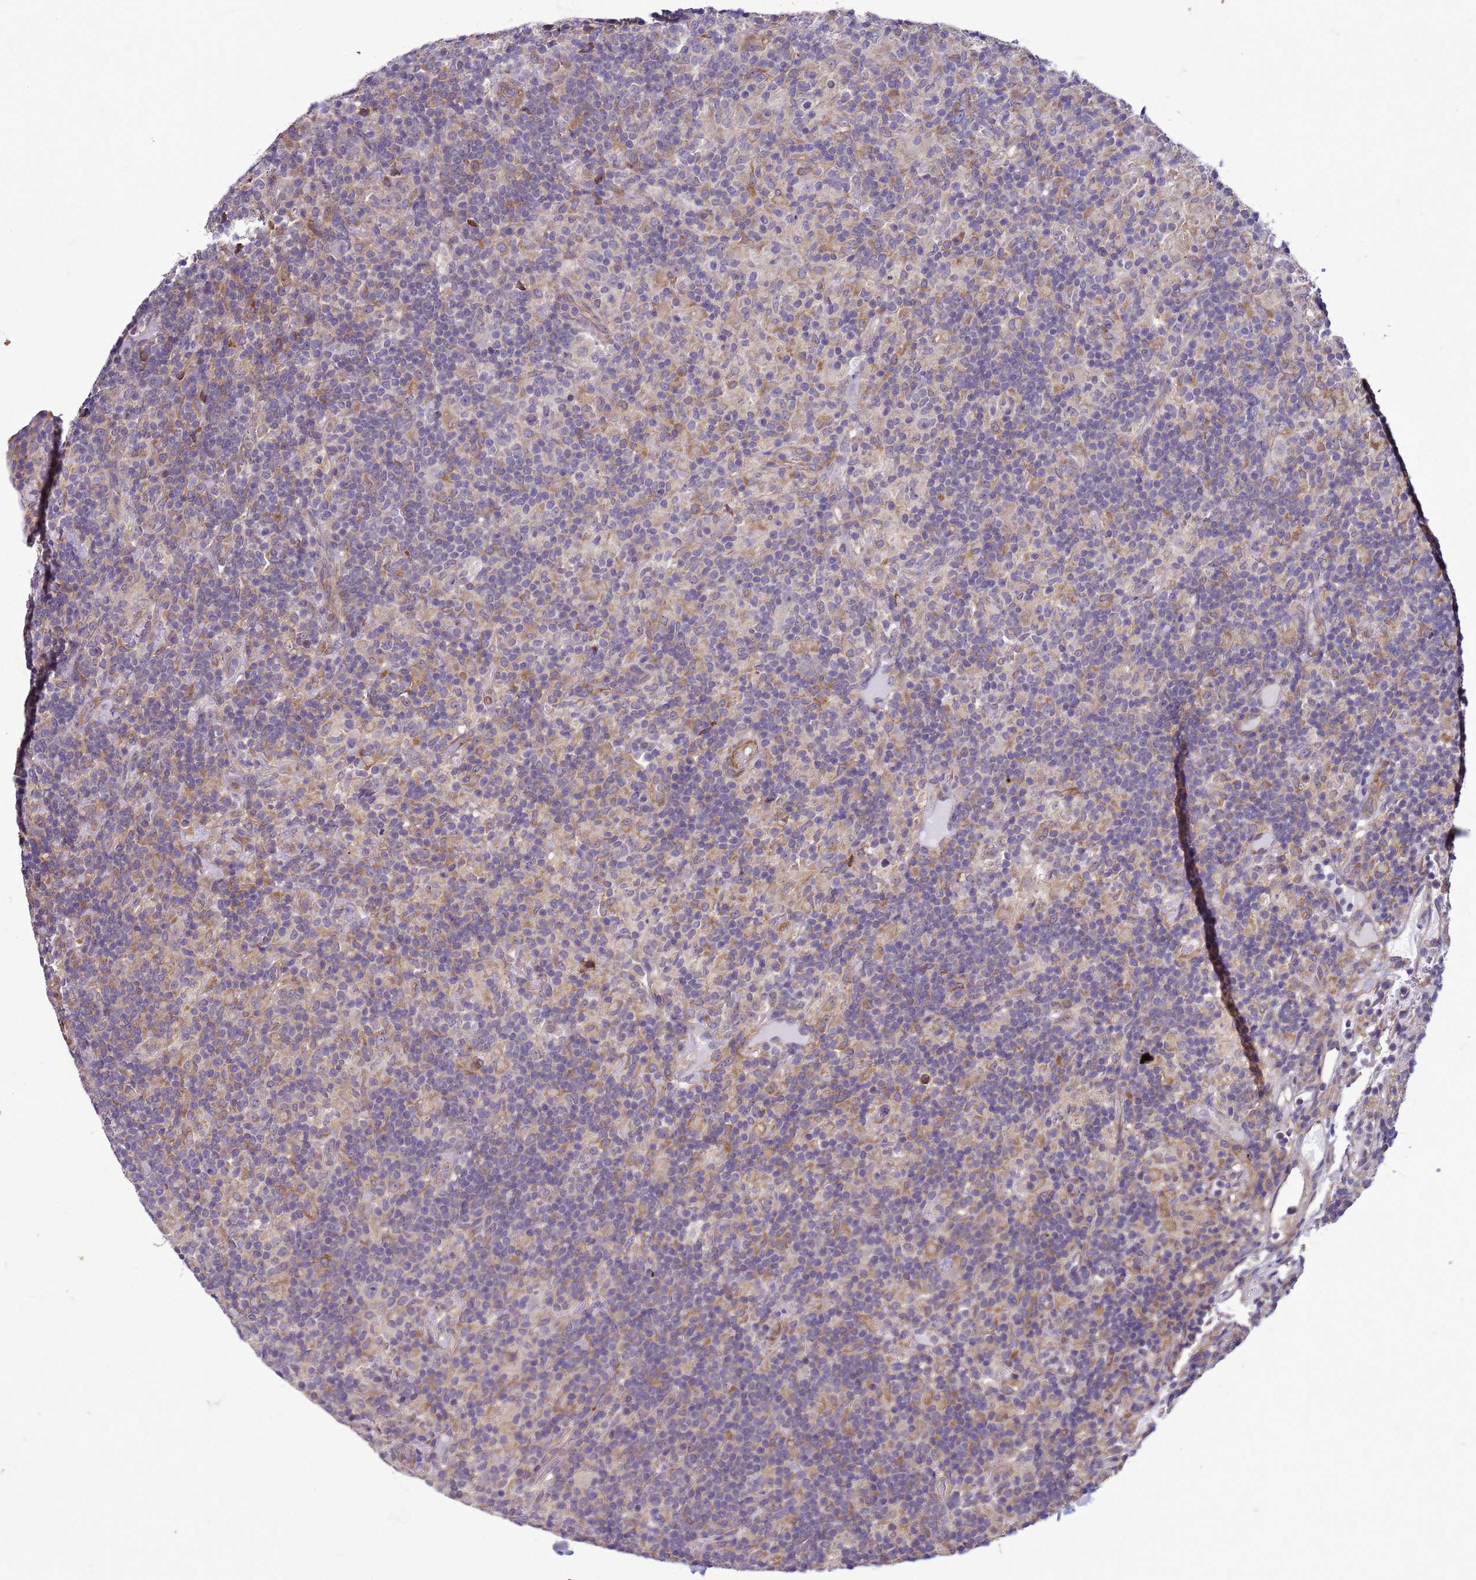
{"staining": {"intensity": "negative", "quantity": "none", "location": "none"}, "tissue": "lymphoma", "cell_type": "Tumor cells", "image_type": "cancer", "snomed": [{"axis": "morphology", "description": "Hodgkin's disease, NOS"}, {"axis": "topography", "description": "Lymph node"}], "caption": "This is an immunohistochemistry image of human Hodgkin's disease. There is no staining in tumor cells.", "gene": "GEN1", "patient": {"sex": "male", "age": 70}}